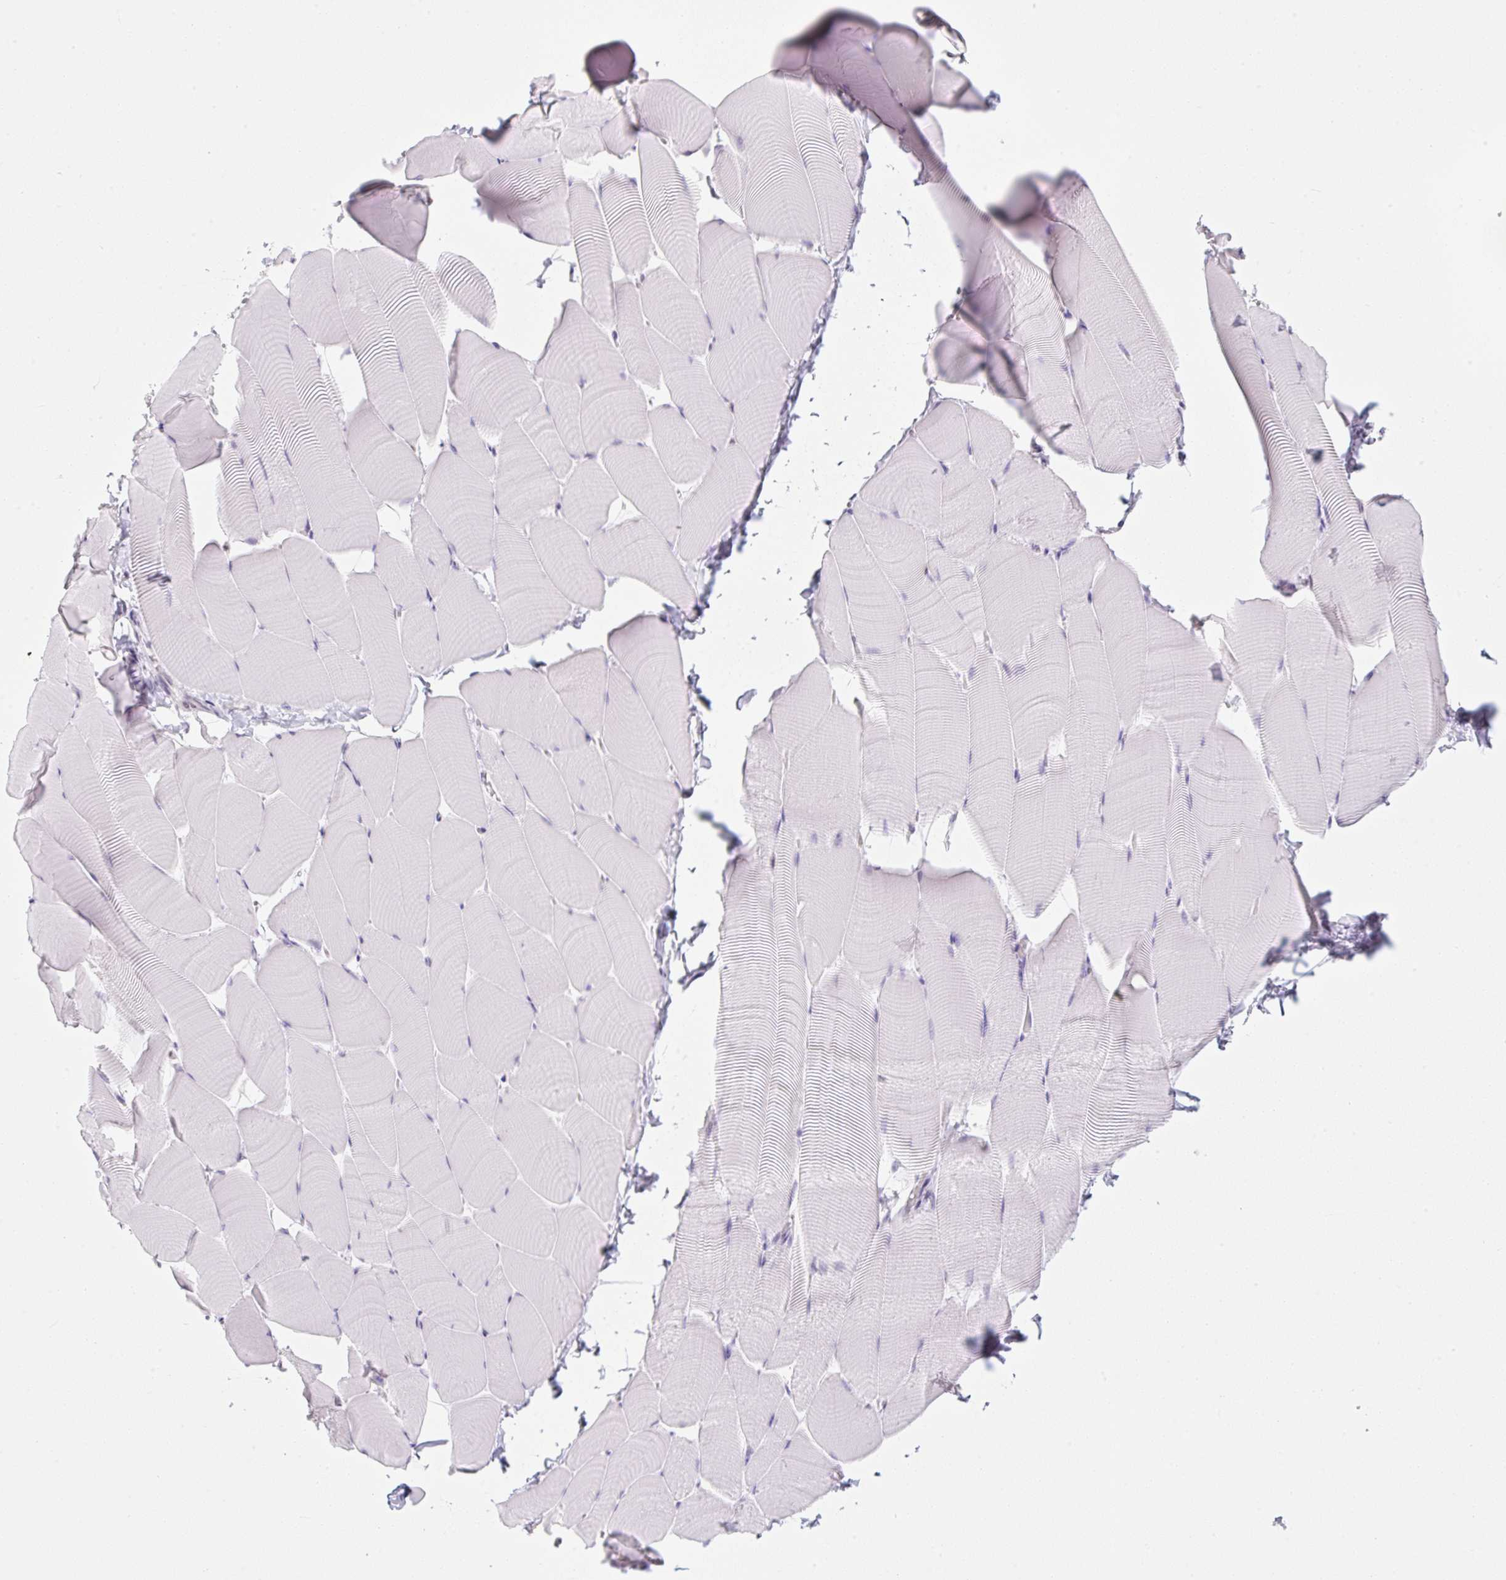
{"staining": {"intensity": "negative", "quantity": "none", "location": "none"}, "tissue": "skeletal muscle", "cell_type": "Myocytes", "image_type": "normal", "snomed": [{"axis": "morphology", "description": "Normal tissue, NOS"}, {"axis": "topography", "description": "Skeletal muscle"}], "caption": "This photomicrograph is of normal skeletal muscle stained with immunohistochemistry to label a protein in brown with the nuclei are counter-stained blue. There is no staining in myocytes. Nuclei are stained in blue.", "gene": "TLE3", "patient": {"sex": "male", "age": 25}}